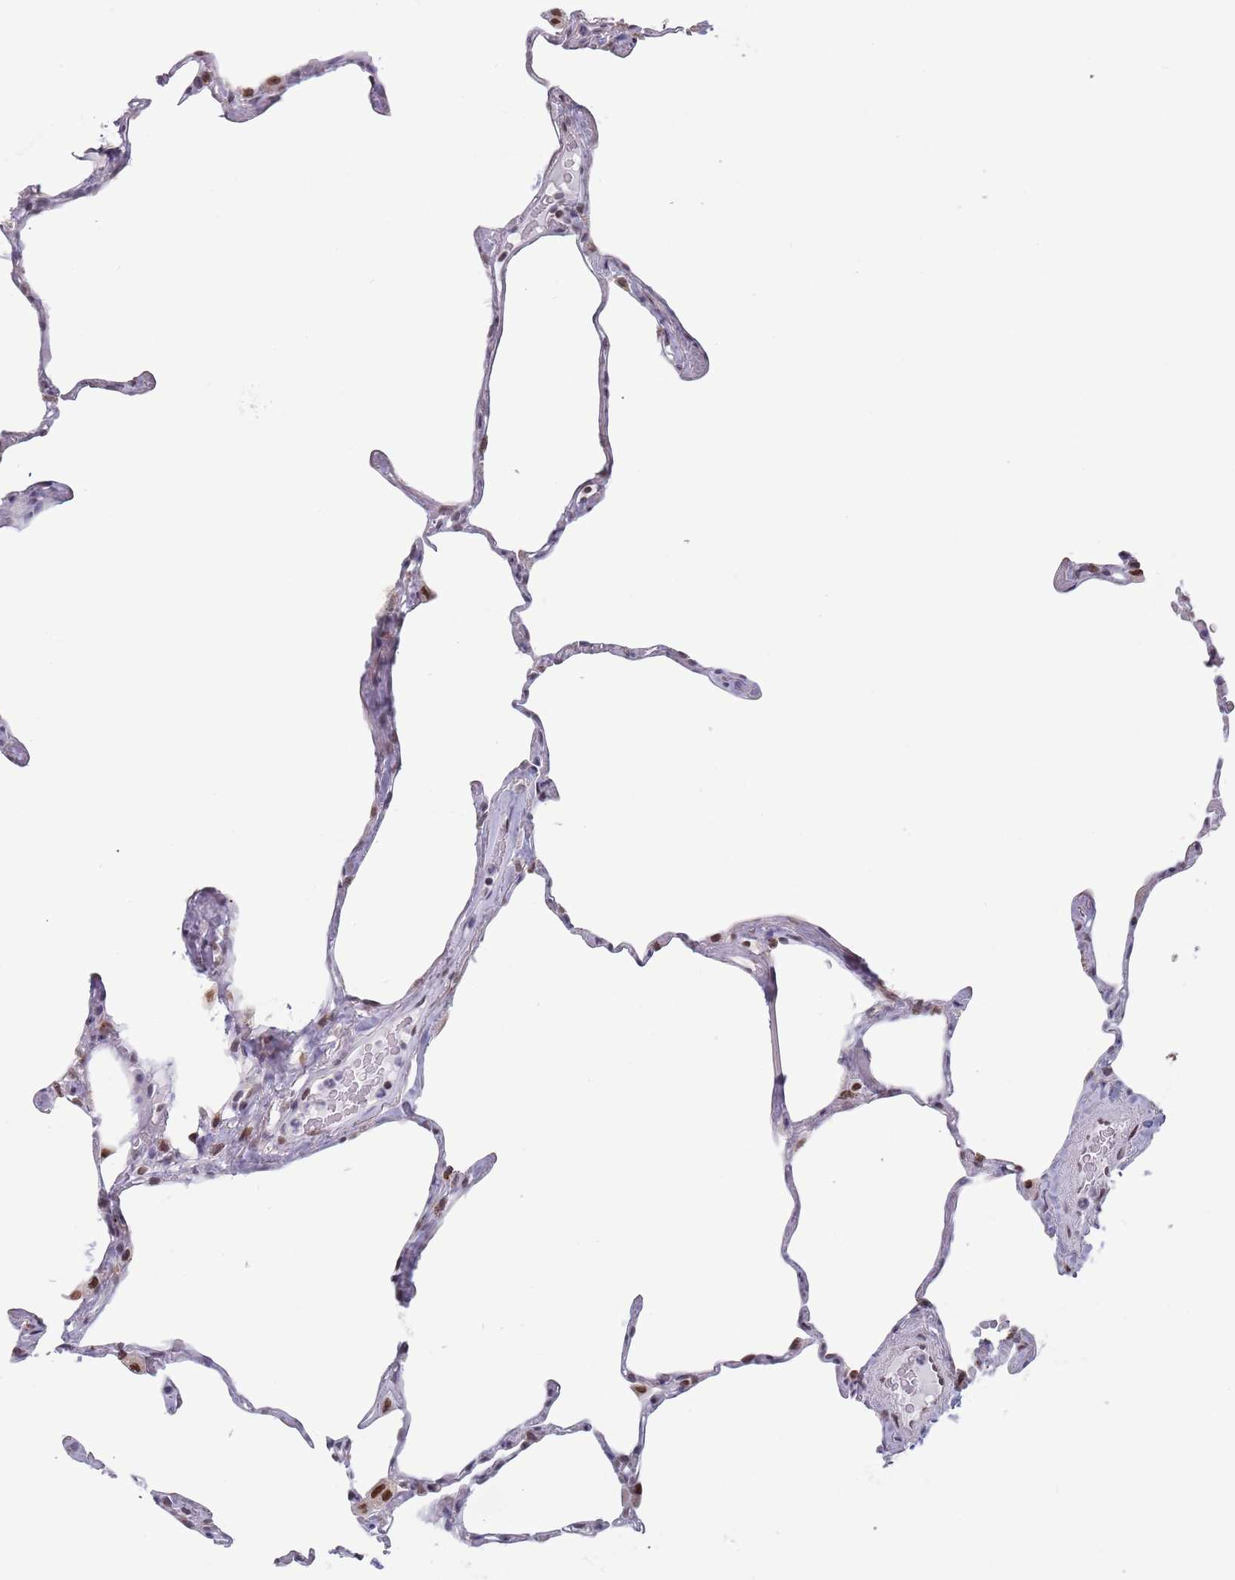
{"staining": {"intensity": "negative", "quantity": "none", "location": "none"}, "tissue": "lung", "cell_type": "Alveolar cells", "image_type": "normal", "snomed": [{"axis": "morphology", "description": "Normal tissue, NOS"}, {"axis": "topography", "description": "Lung"}], "caption": "A photomicrograph of human lung is negative for staining in alveolar cells.", "gene": "MFSD12", "patient": {"sex": "male", "age": 65}}